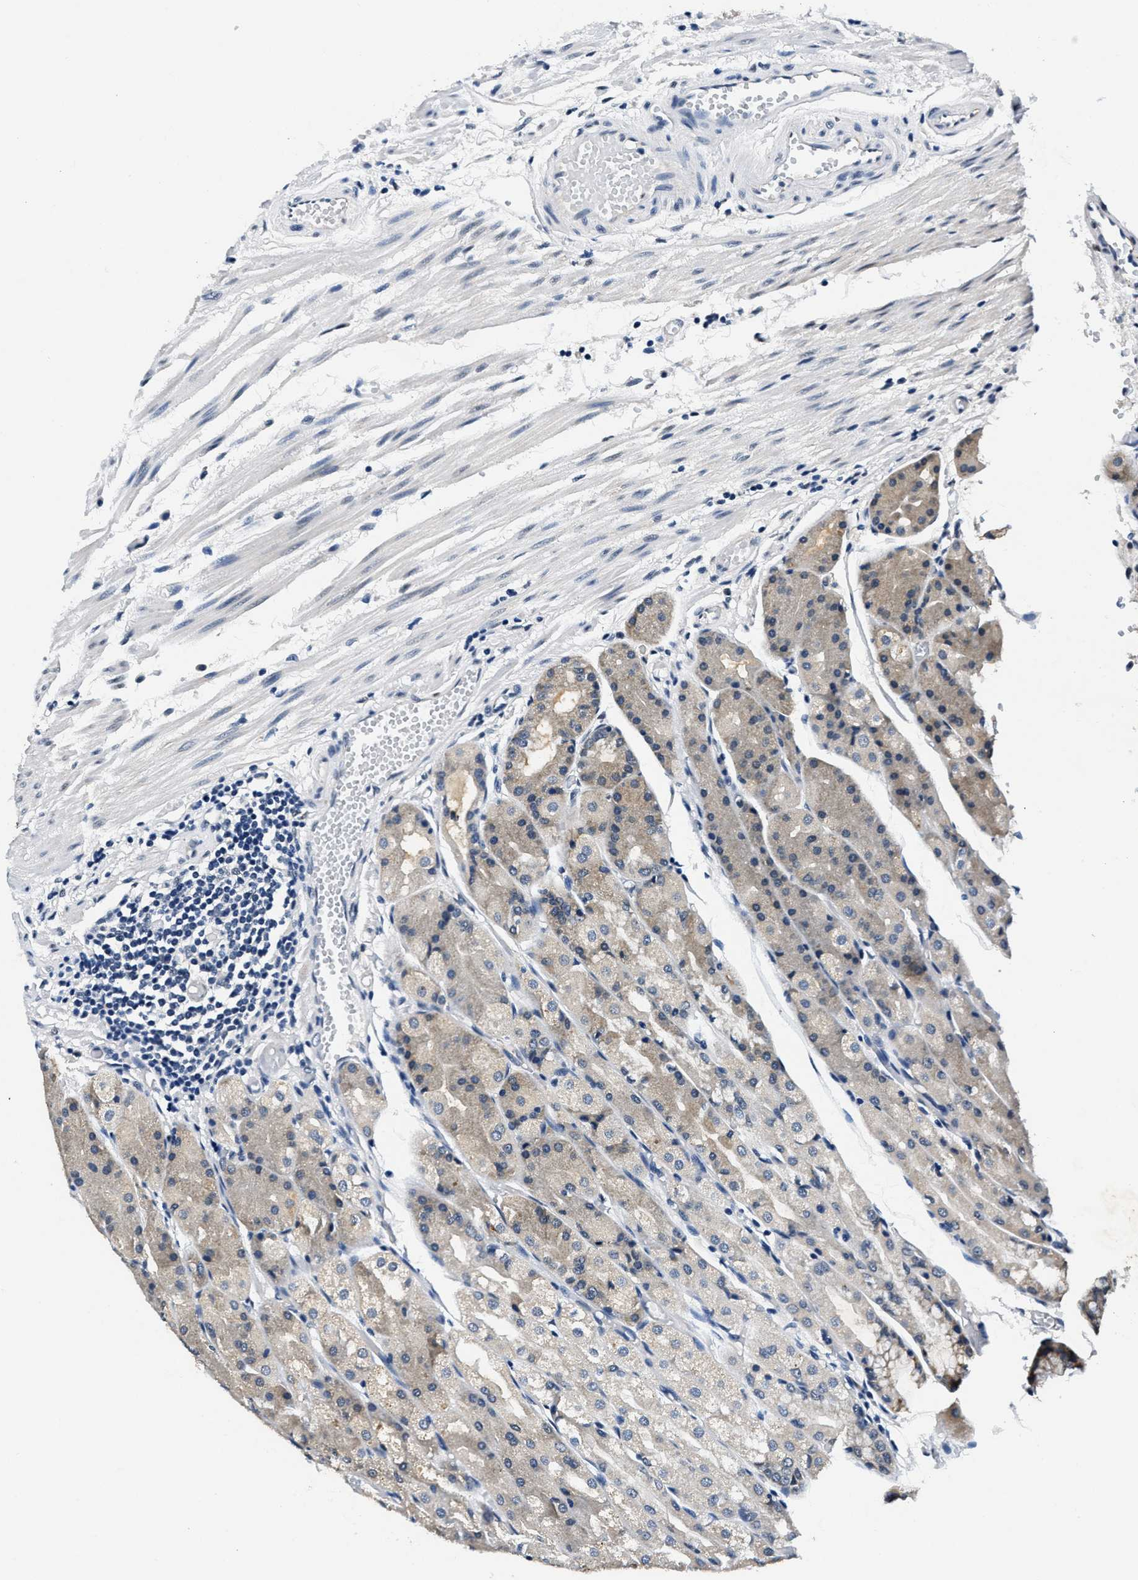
{"staining": {"intensity": "moderate", "quantity": "<25%", "location": "cytoplasmic/membranous"}, "tissue": "stomach", "cell_type": "Glandular cells", "image_type": "normal", "snomed": [{"axis": "morphology", "description": "Normal tissue, NOS"}, {"axis": "topography", "description": "Stomach, upper"}], "caption": "Immunohistochemistry of normal stomach reveals low levels of moderate cytoplasmic/membranous staining in approximately <25% of glandular cells.", "gene": "HS3ST2", "patient": {"sex": "male", "age": 72}}